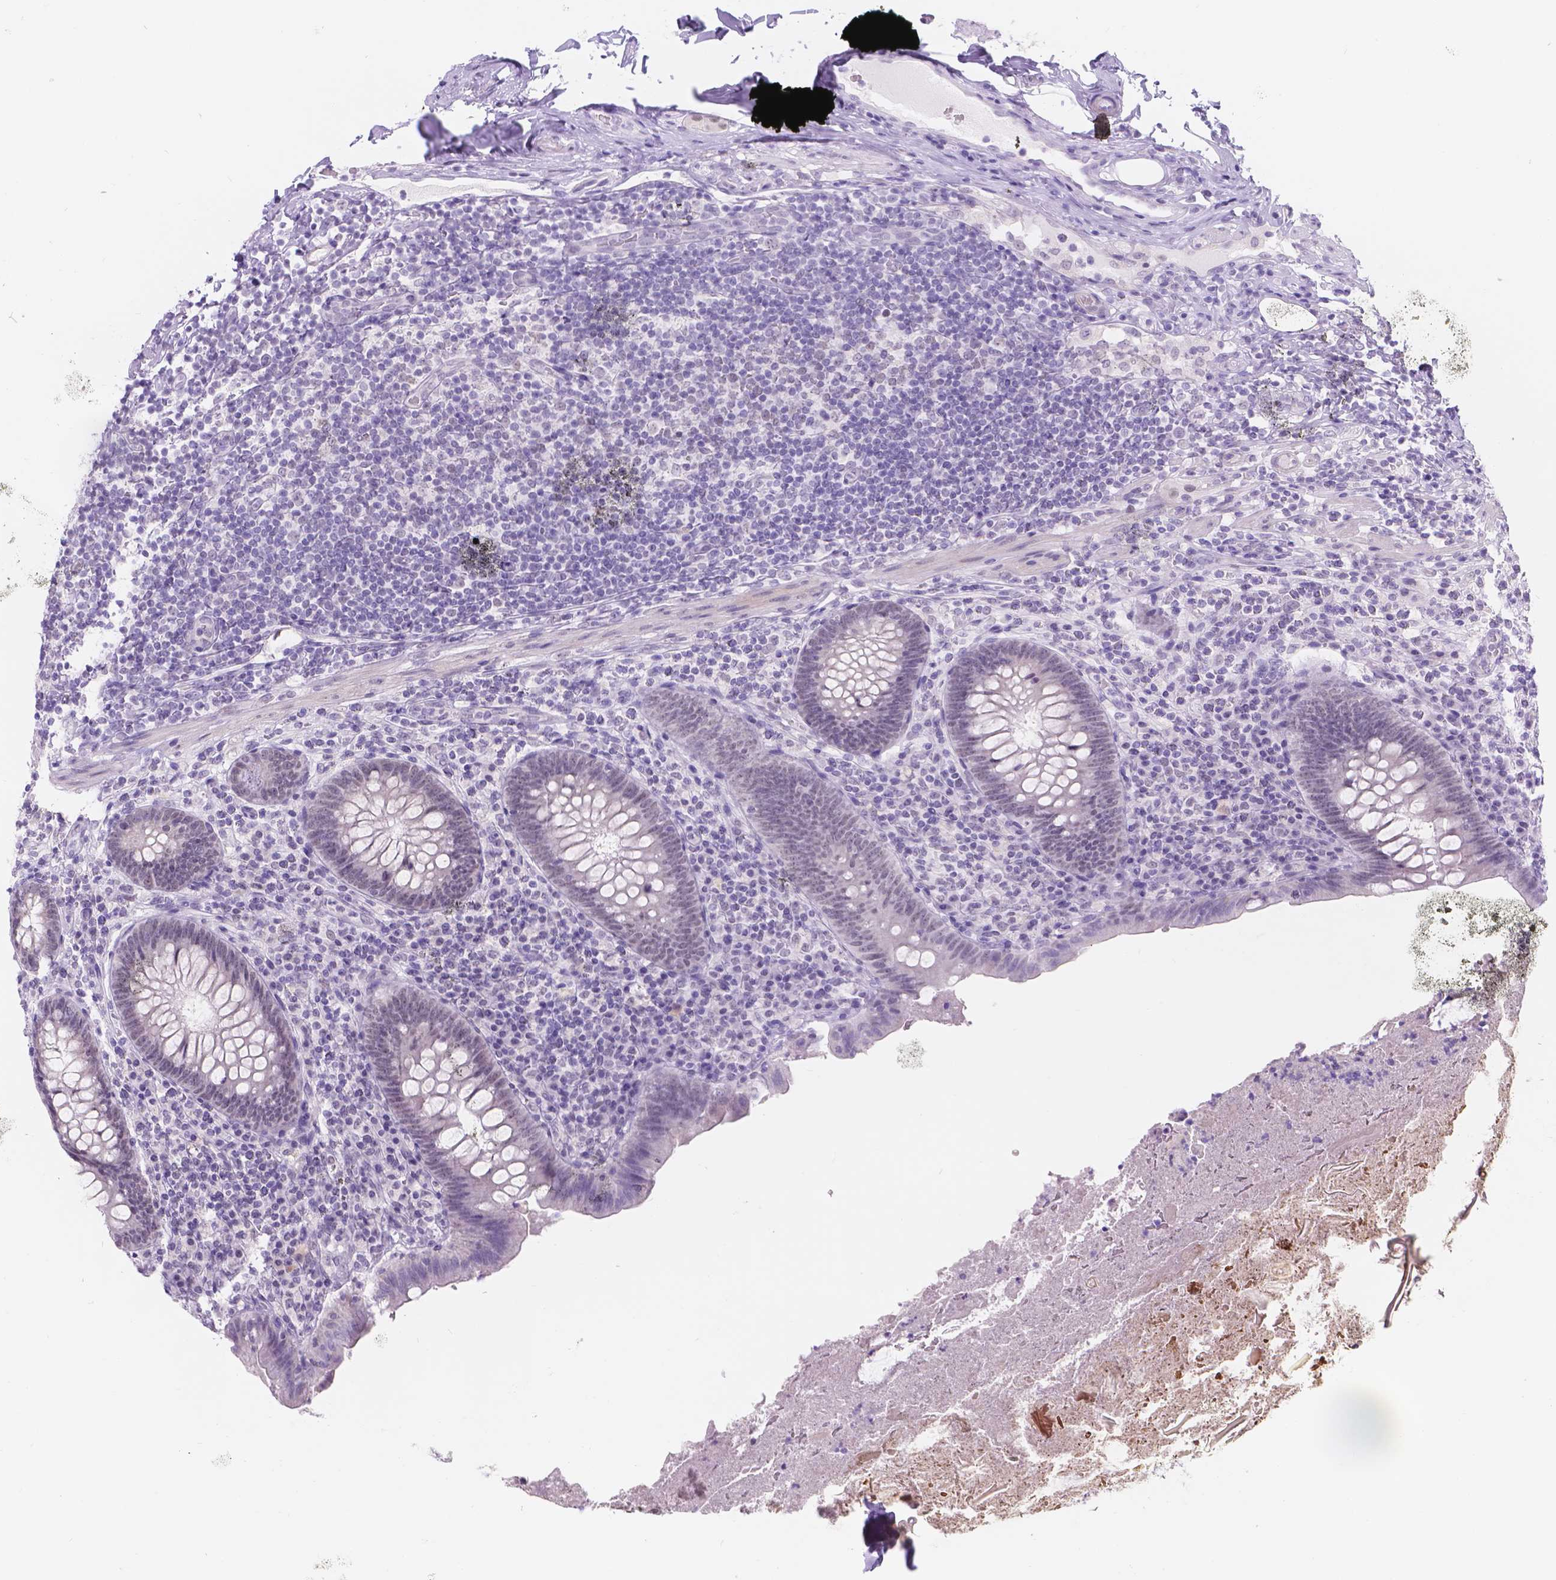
{"staining": {"intensity": "negative", "quantity": "none", "location": "none"}, "tissue": "appendix", "cell_type": "Glandular cells", "image_type": "normal", "snomed": [{"axis": "morphology", "description": "Normal tissue, NOS"}, {"axis": "topography", "description": "Appendix"}], "caption": "This histopathology image is of benign appendix stained with immunohistochemistry (IHC) to label a protein in brown with the nuclei are counter-stained blue. There is no staining in glandular cells. (IHC, brightfield microscopy, high magnification).", "gene": "DCC", "patient": {"sex": "male", "age": 47}}